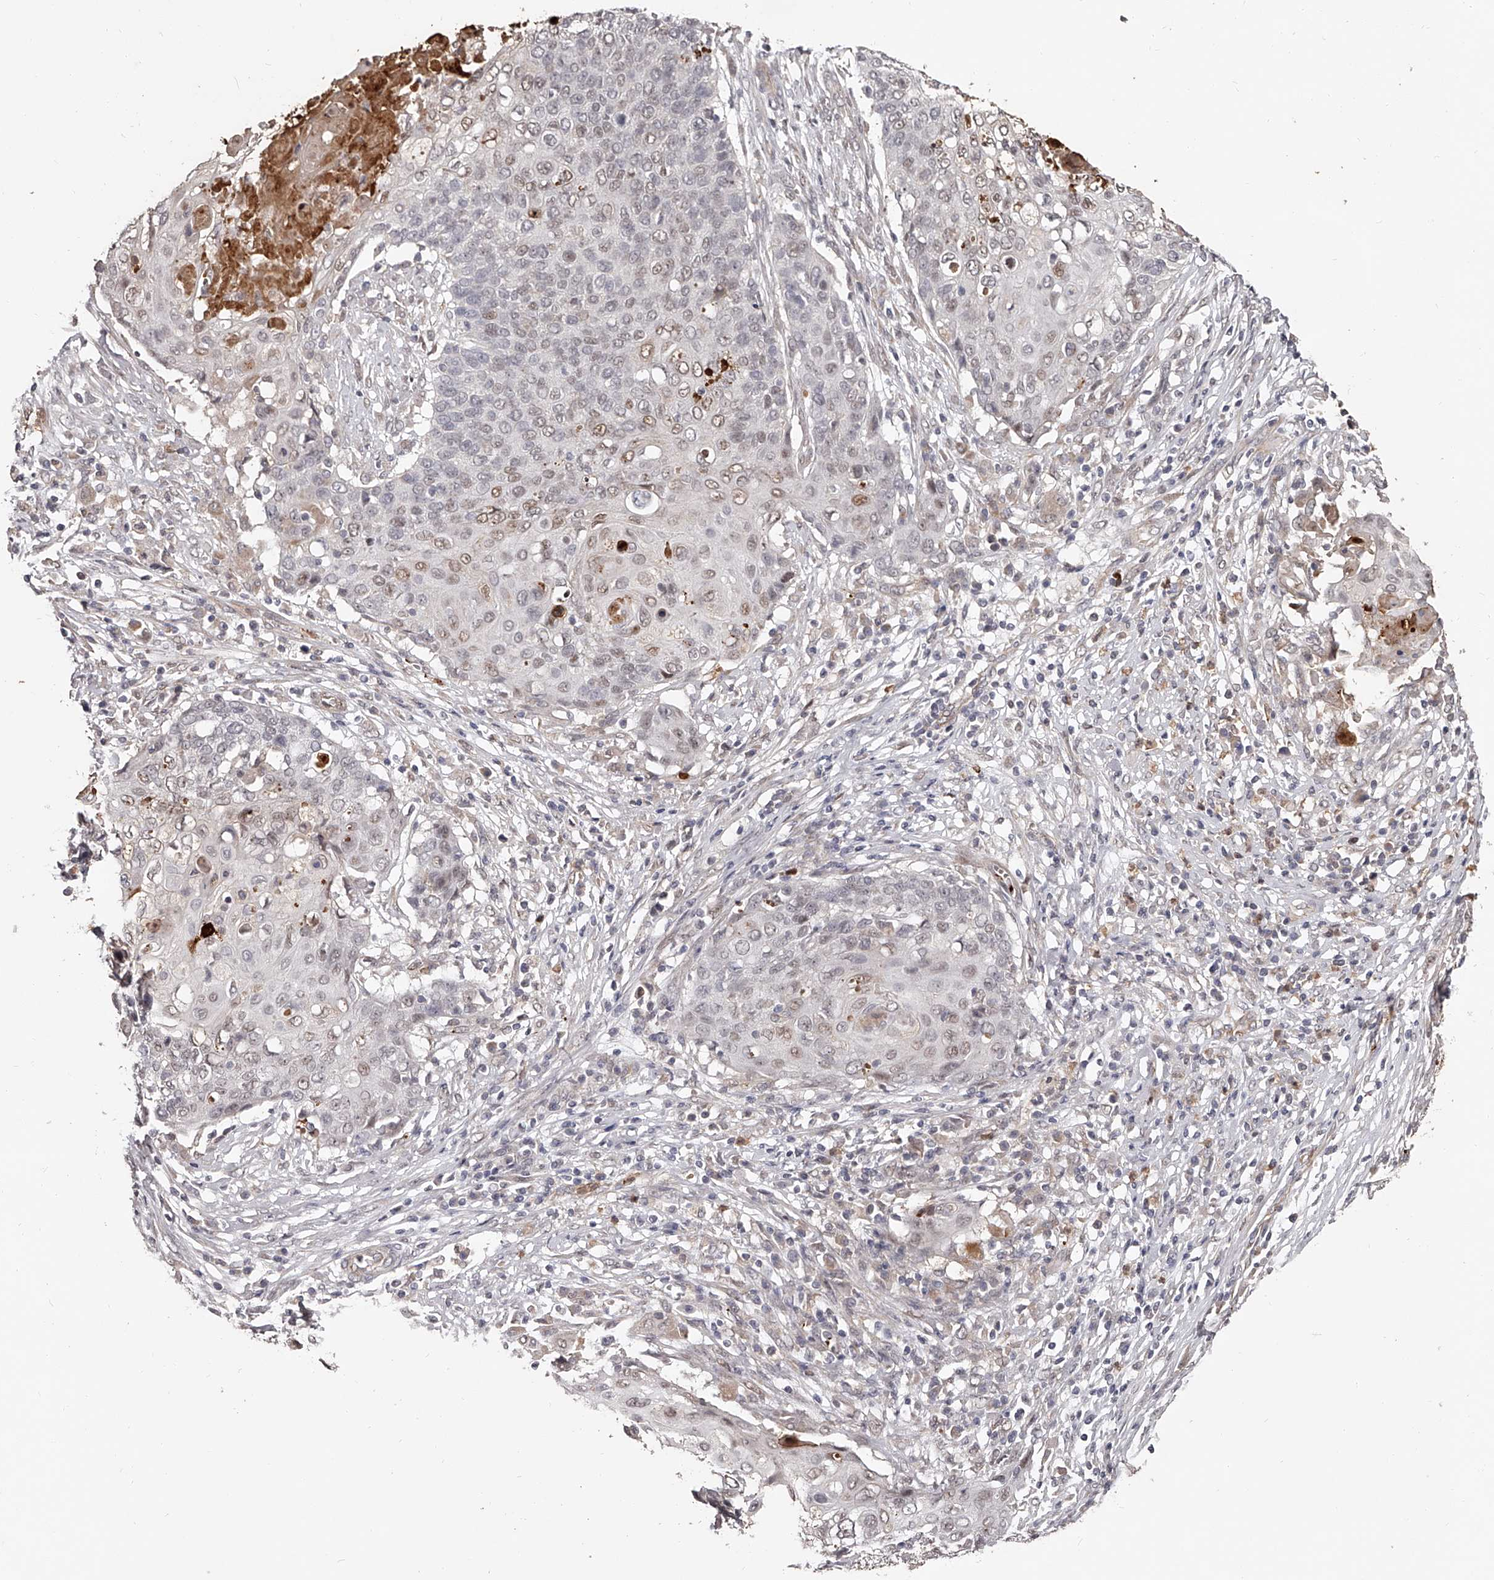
{"staining": {"intensity": "weak", "quantity": "<25%", "location": "nuclear"}, "tissue": "cervical cancer", "cell_type": "Tumor cells", "image_type": "cancer", "snomed": [{"axis": "morphology", "description": "Squamous cell carcinoma, NOS"}, {"axis": "topography", "description": "Cervix"}], "caption": "A high-resolution micrograph shows IHC staining of cervical squamous cell carcinoma, which demonstrates no significant positivity in tumor cells. (DAB (3,3'-diaminobenzidine) IHC with hematoxylin counter stain).", "gene": "URGCP", "patient": {"sex": "female", "age": 39}}